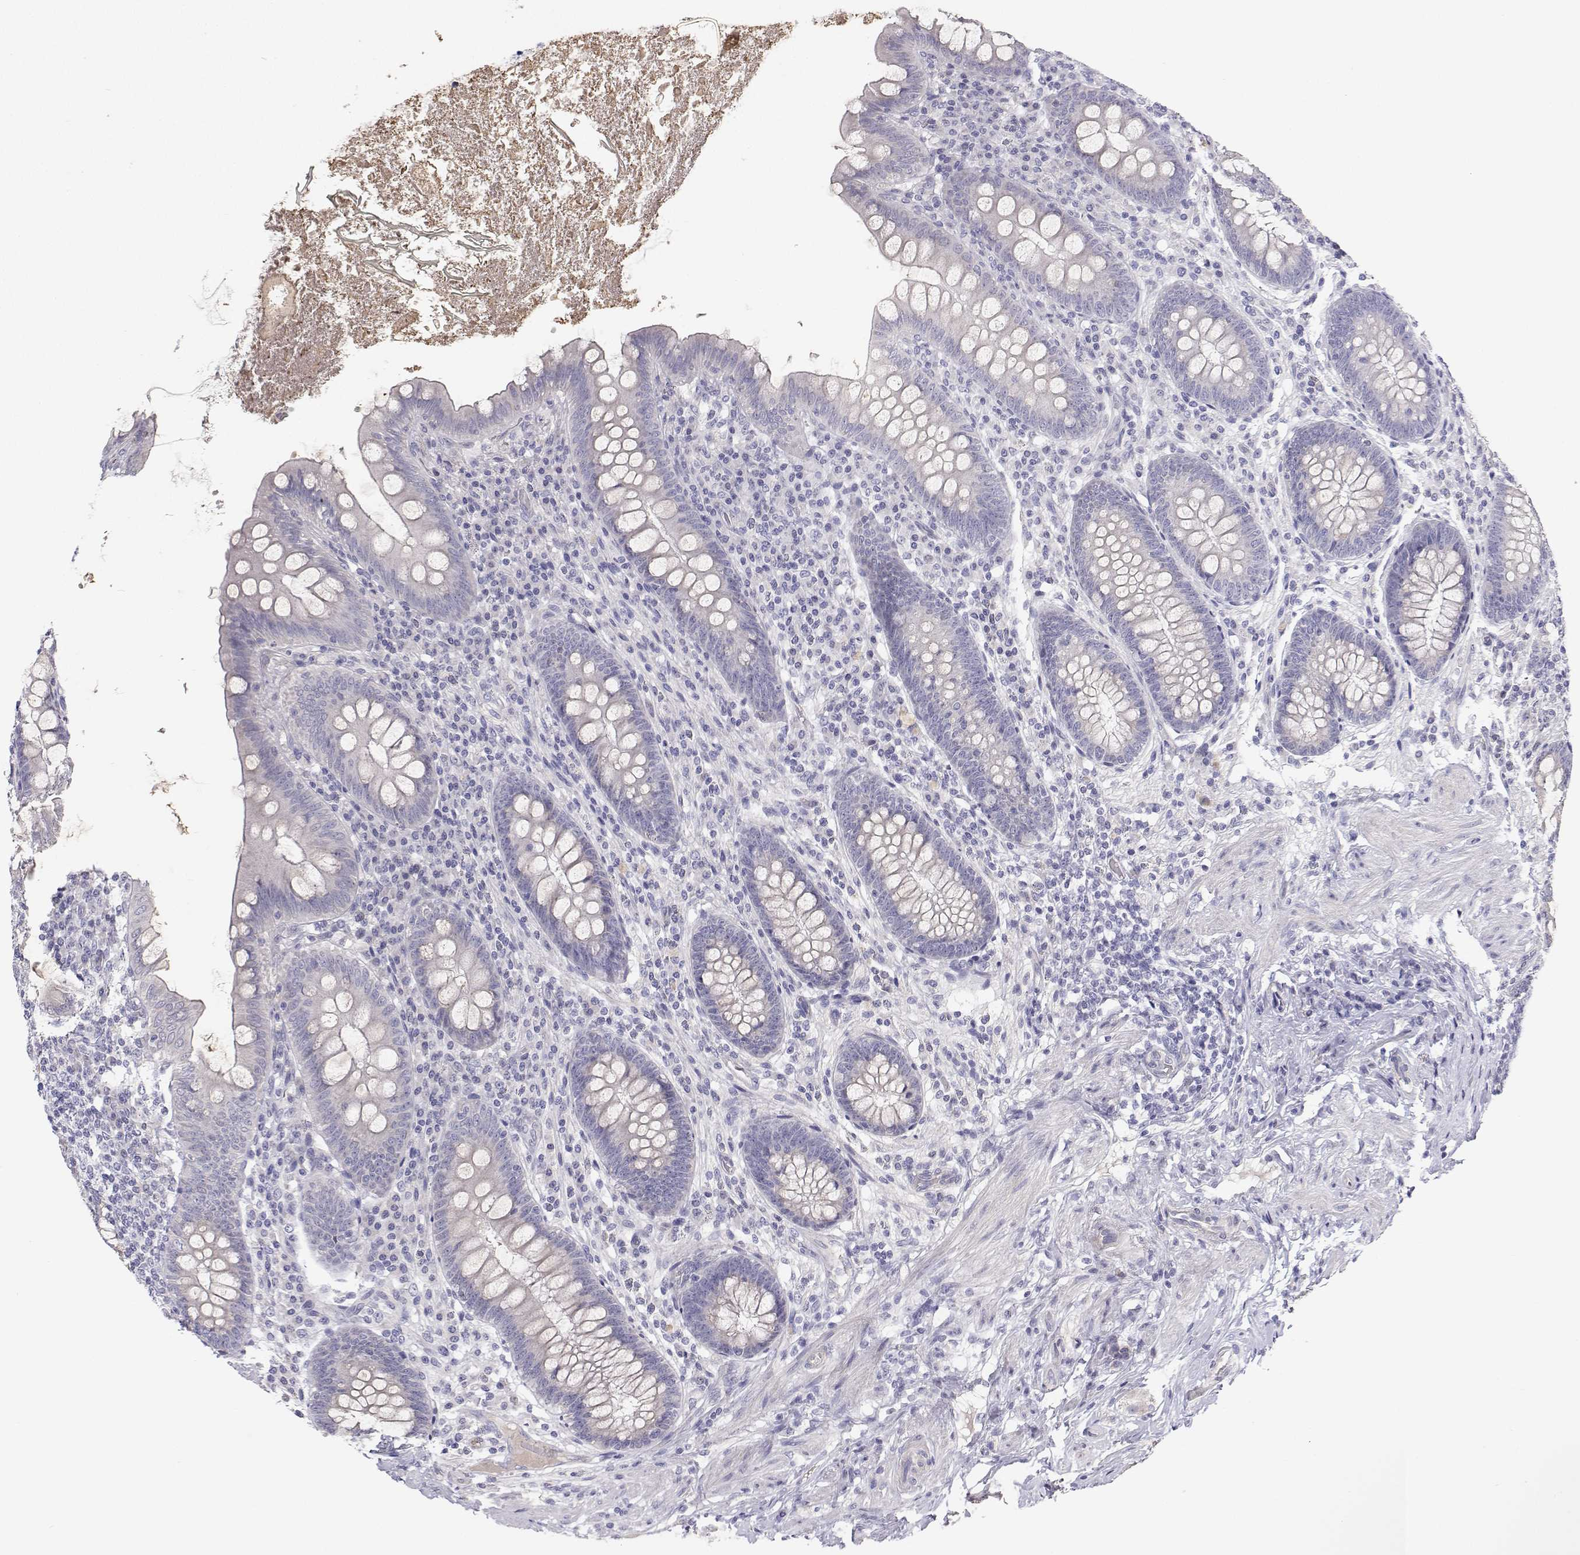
{"staining": {"intensity": "negative", "quantity": "none", "location": "none"}, "tissue": "appendix", "cell_type": "Glandular cells", "image_type": "normal", "snomed": [{"axis": "morphology", "description": "Normal tissue, NOS"}, {"axis": "topography", "description": "Appendix"}], "caption": "Immunohistochemistry of benign appendix displays no positivity in glandular cells.", "gene": "ANKRD65", "patient": {"sex": "male", "age": 71}}